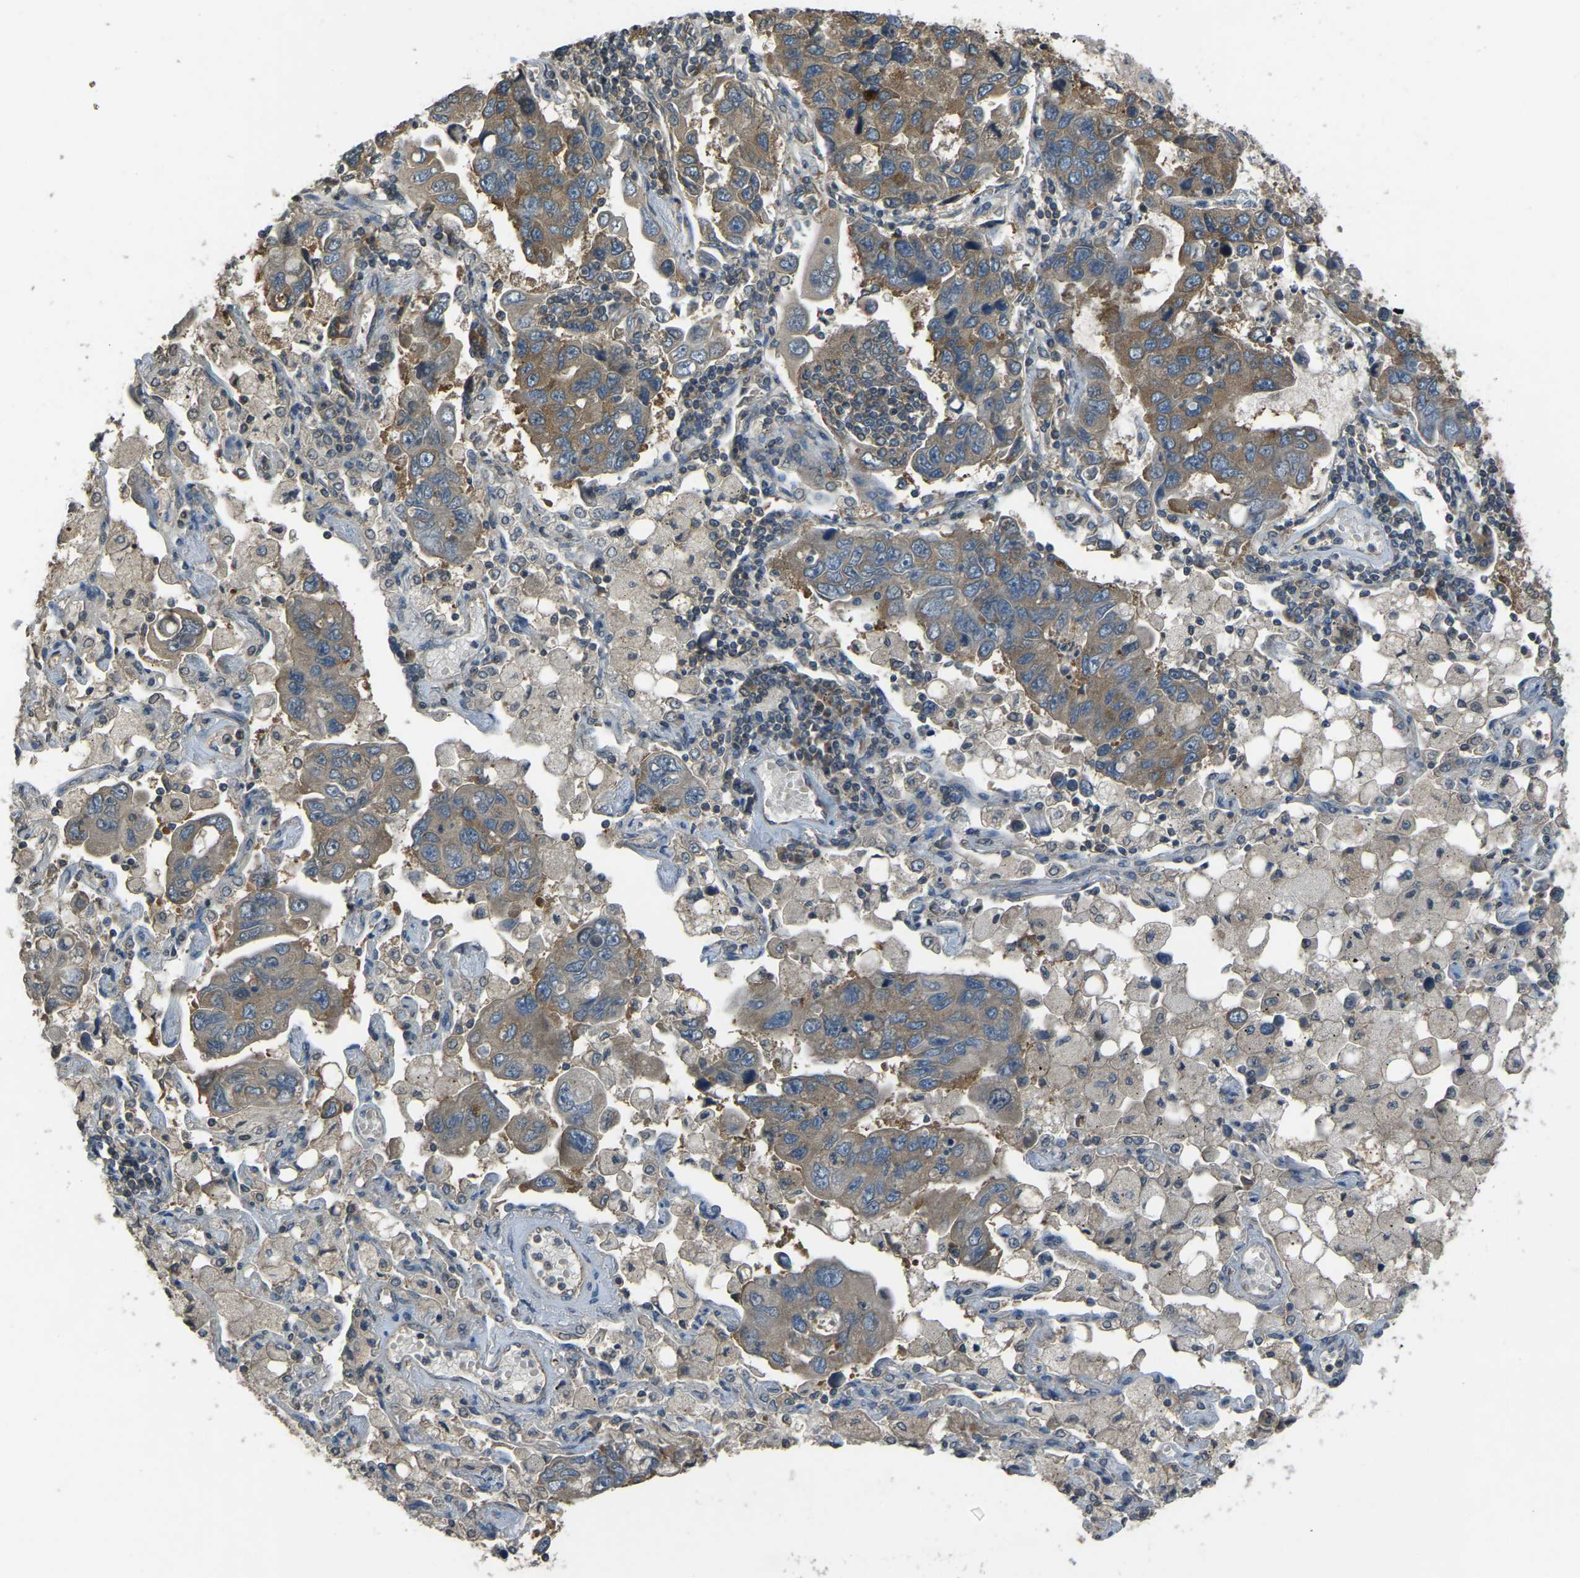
{"staining": {"intensity": "moderate", "quantity": ">75%", "location": "cytoplasmic/membranous"}, "tissue": "lung cancer", "cell_type": "Tumor cells", "image_type": "cancer", "snomed": [{"axis": "morphology", "description": "Adenocarcinoma, NOS"}, {"axis": "topography", "description": "Lung"}], "caption": "This histopathology image displays adenocarcinoma (lung) stained with immunohistochemistry to label a protein in brown. The cytoplasmic/membranous of tumor cells show moderate positivity for the protein. Nuclei are counter-stained blue.", "gene": "AIMP1", "patient": {"sex": "male", "age": 64}}